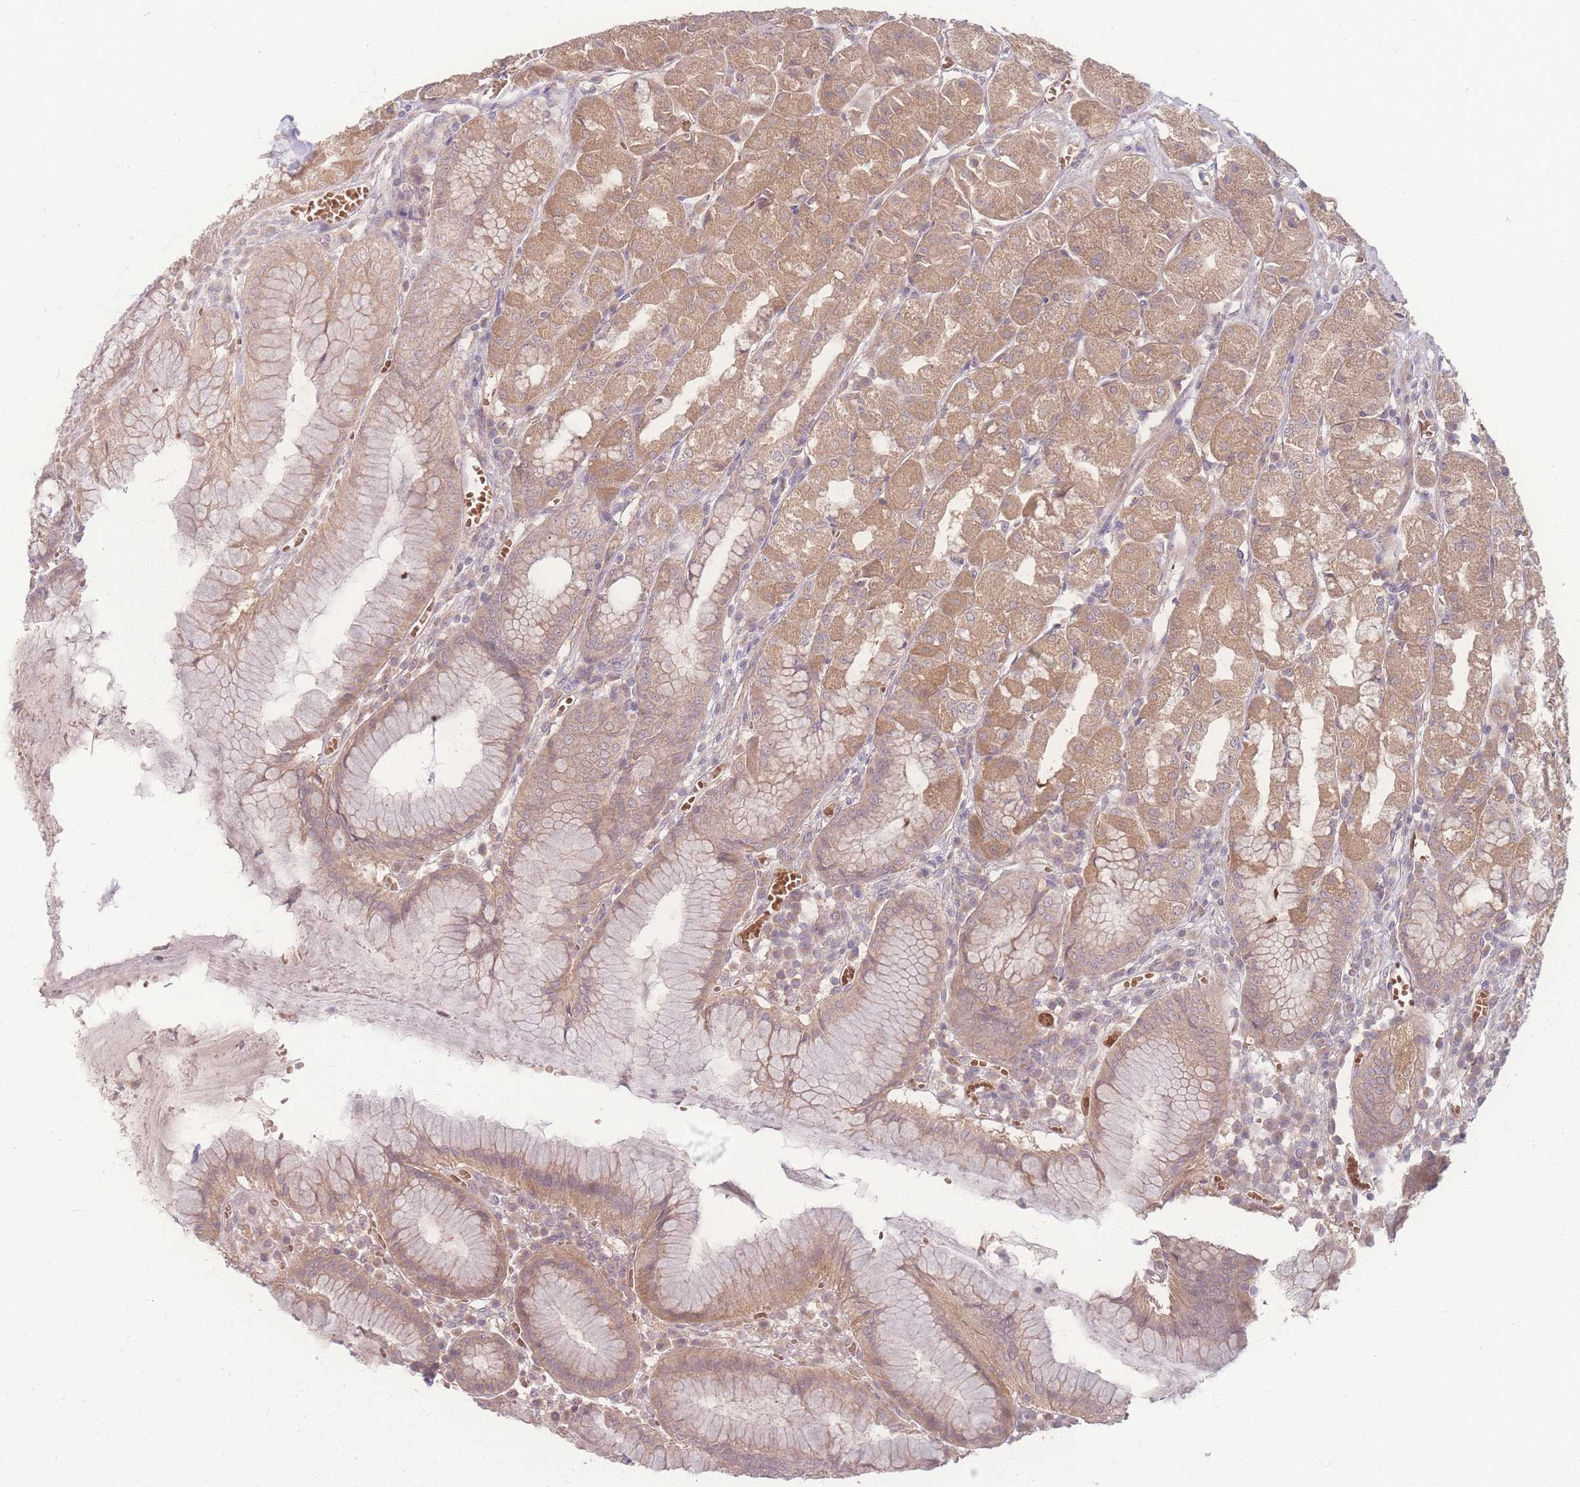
{"staining": {"intensity": "moderate", "quantity": ">75%", "location": "cytoplasmic/membranous"}, "tissue": "stomach", "cell_type": "Glandular cells", "image_type": "normal", "snomed": [{"axis": "morphology", "description": "Normal tissue, NOS"}, {"axis": "topography", "description": "Stomach"}], "caption": "Protein expression analysis of unremarkable human stomach reveals moderate cytoplasmic/membranous expression in about >75% of glandular cells.", "gene": "INSR", "patient": {"sex": "male", "age": 55}}